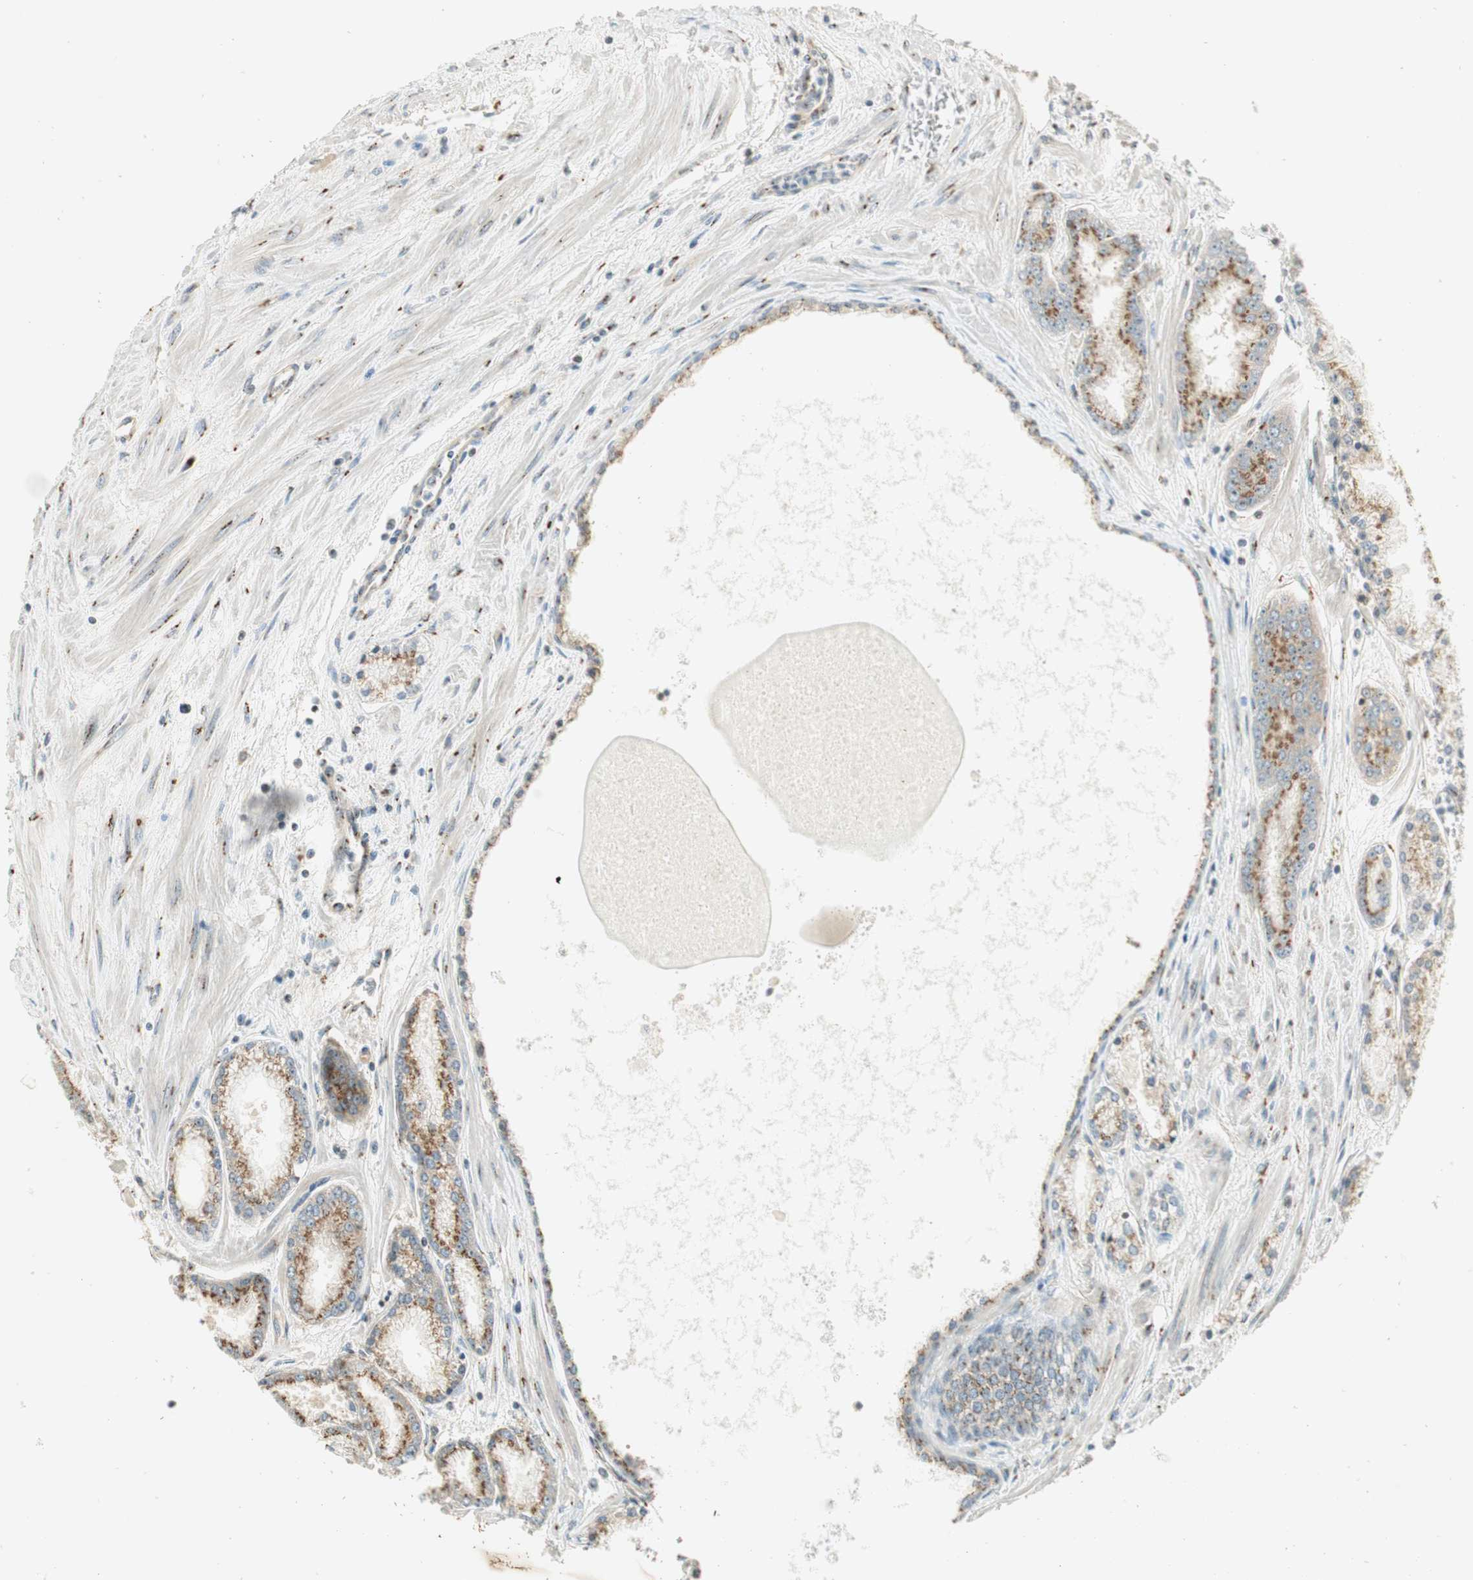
{"staining": {"intensity": "weak", "quantity": ">75%", "location": "cytoplasmic/membranous"}, "tissue": "prostate cancer", "cell_type": "Tumor cells", "image_type": "cancer", "snomed": [{"axis": "morphology", "description": "Adenocarcinoma, High grade"}, {"axis": "topography", "description": "Prostate"}], "caption": "A micrograph of human prostate cancer stained for a protein reveals weak cytoplasmic/membranous brown staining in tumor cells.", "gene": "NEO1", "patient": {"sex": "male", "age": 61}}